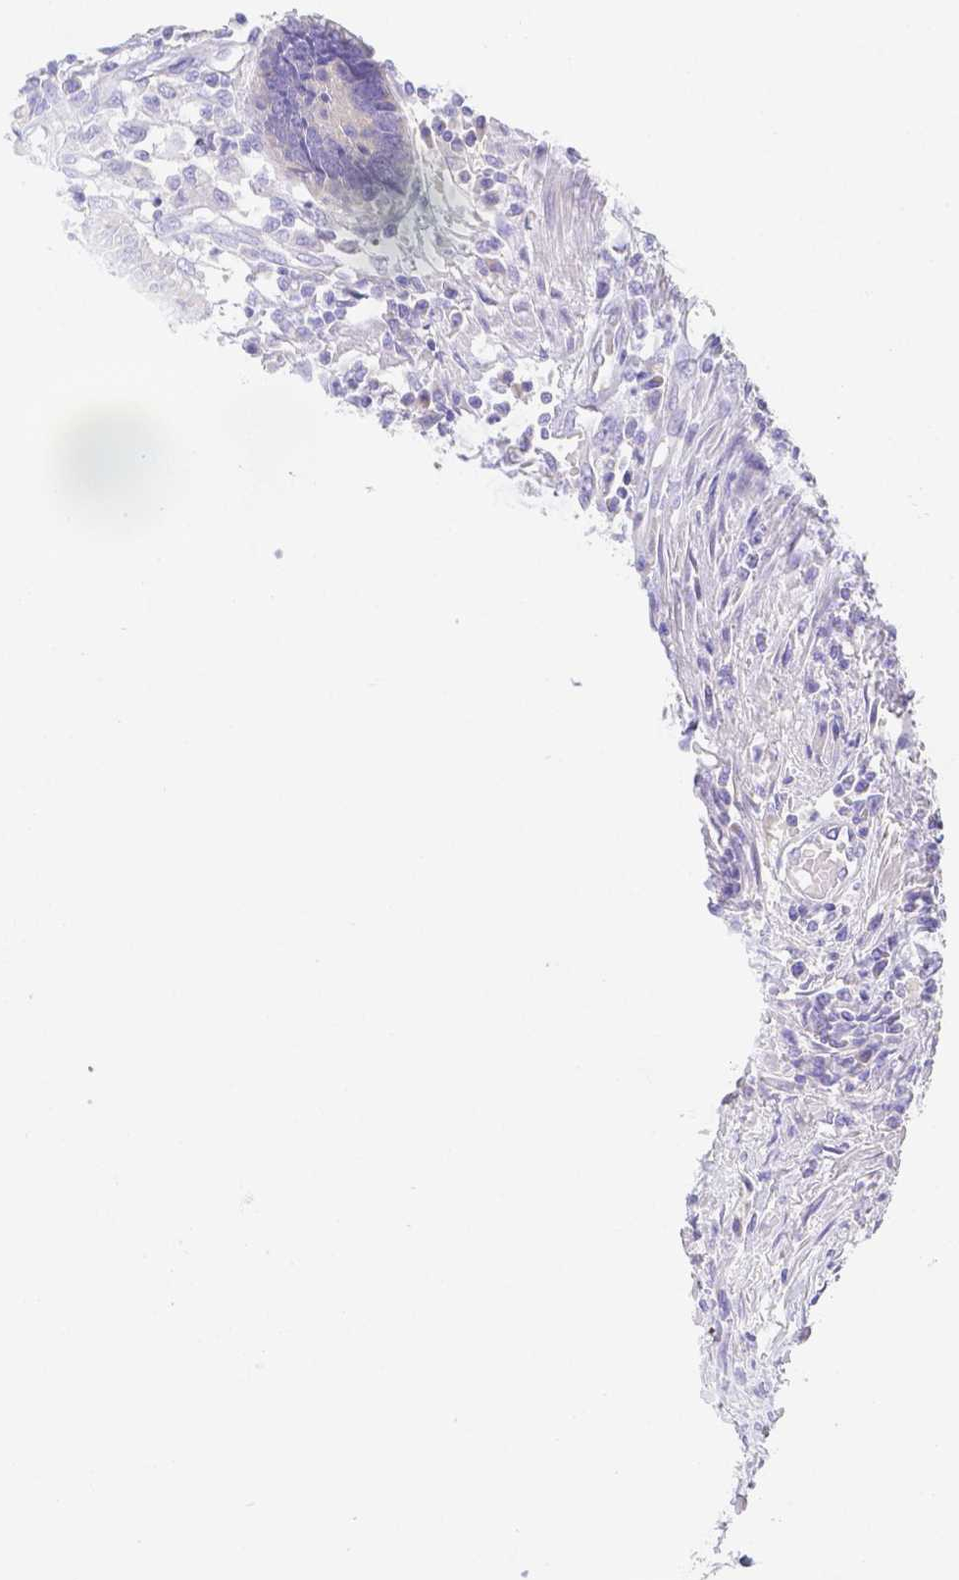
{"staining": {"intensity": "negative", "quantity": "none", "location": "none"}, "tissue": "colorectal cancer", "cell_type": "Tumor cells", "image_type": "cancer", "snomed": [{"axis": "morphology", "description": "Adenocarcinoma, NOS"}, {"axis": "topography", "description": "Colon"}], "caption": "Tumor cells are negative for brown protein staining in adenocarcinoma (colorectal).", "gene": "ZG16B", "patient": {"sex": "female", "age": 67}}